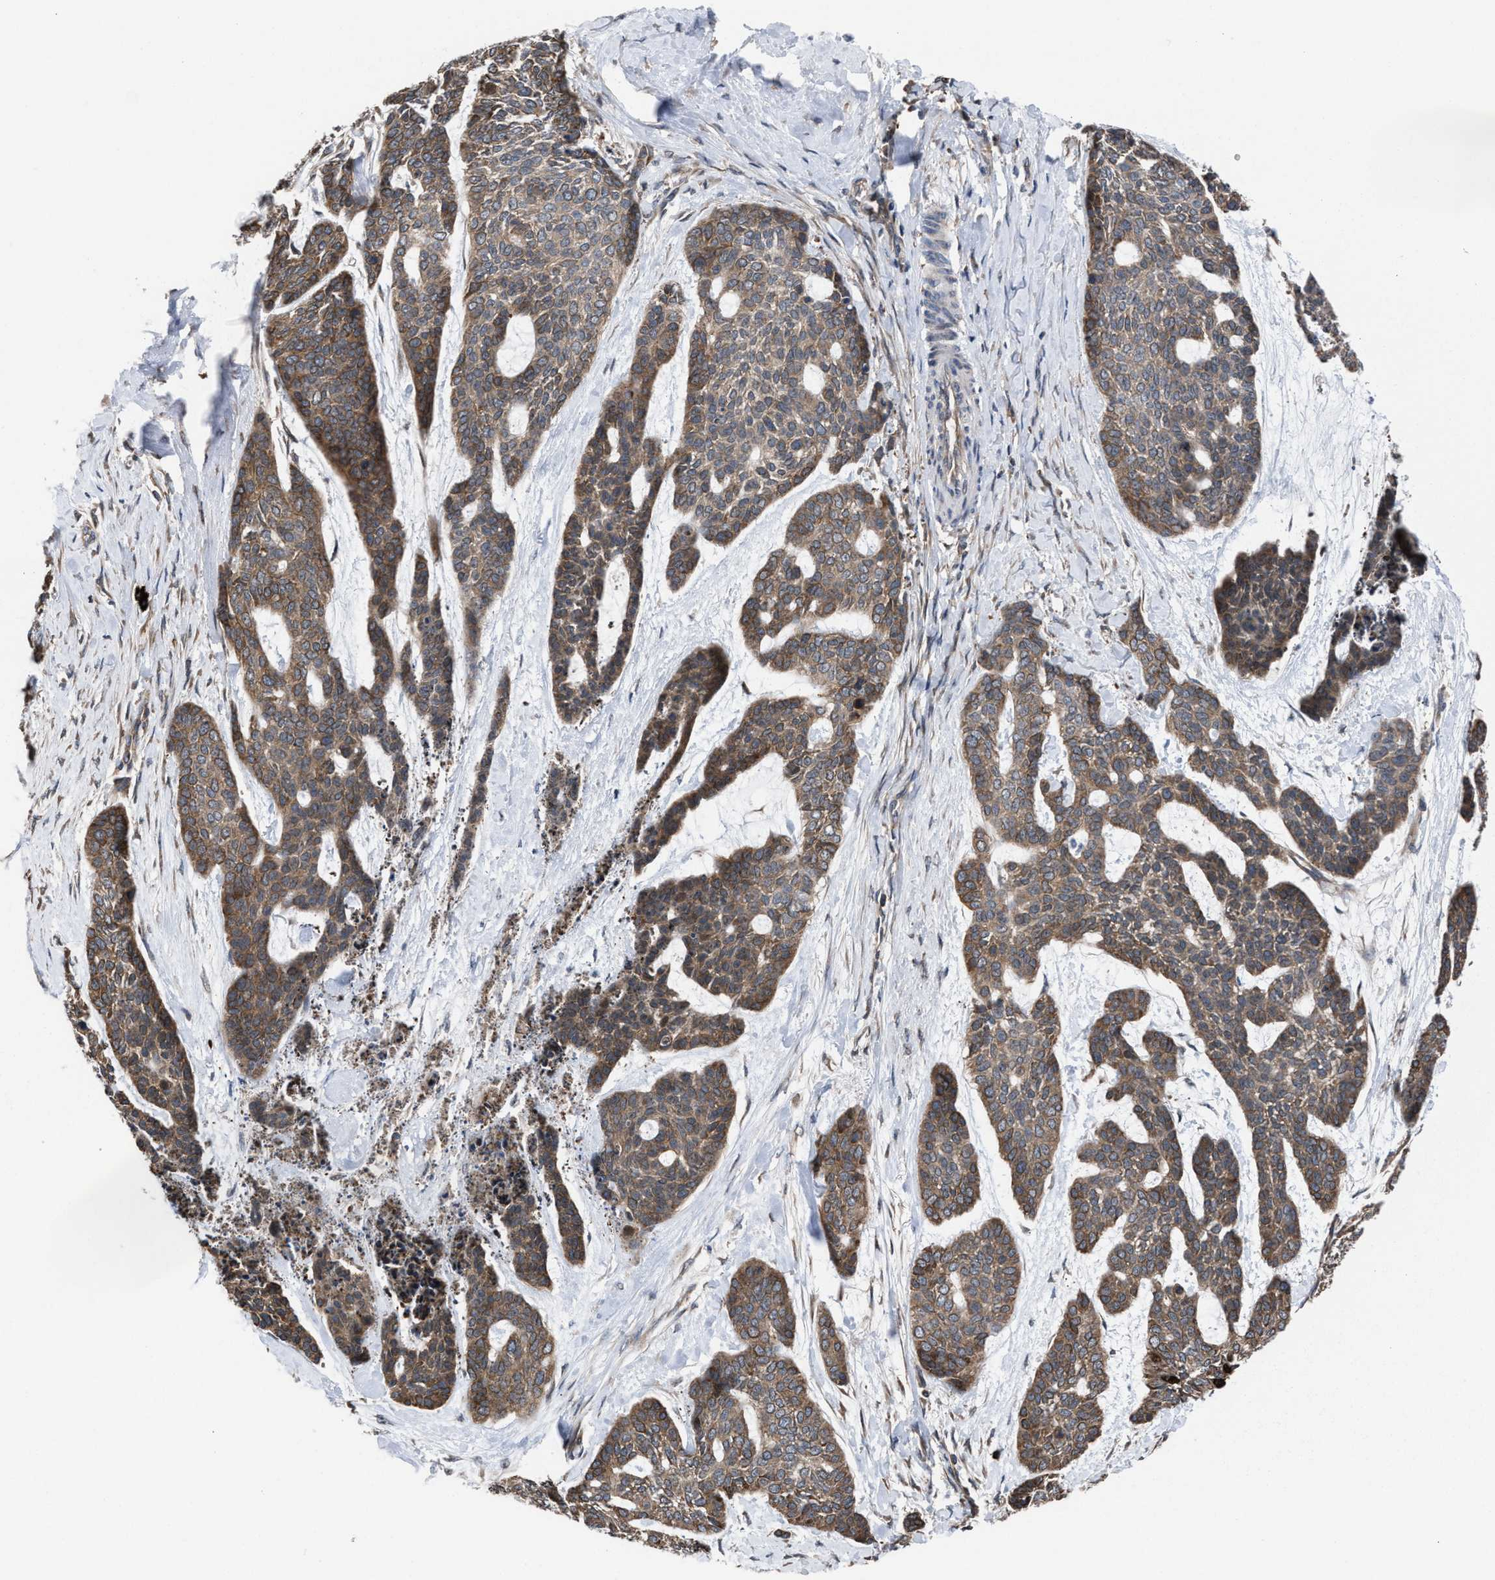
{"staining": {"intensity": "moderate", "quantity": ">75%", "location": "cytoplasmic/membranous"}, "tissue": "skin cancer", "cell_type": "Tumor cells", "image_type": "cancer", "snomed": [{"axis": "morphology", "description": "Basal cell carcinoma"}, {"axis": "topography", "description": "Skin"}], "caption": "Immunohistochemical staining of human skin cancer reveals moderate cytoplasmic/membranous protein positivity in approximately >75% of tumor cells.", "gene": "TP53BP2", "patient": {"sex": "female", "age": 64}}